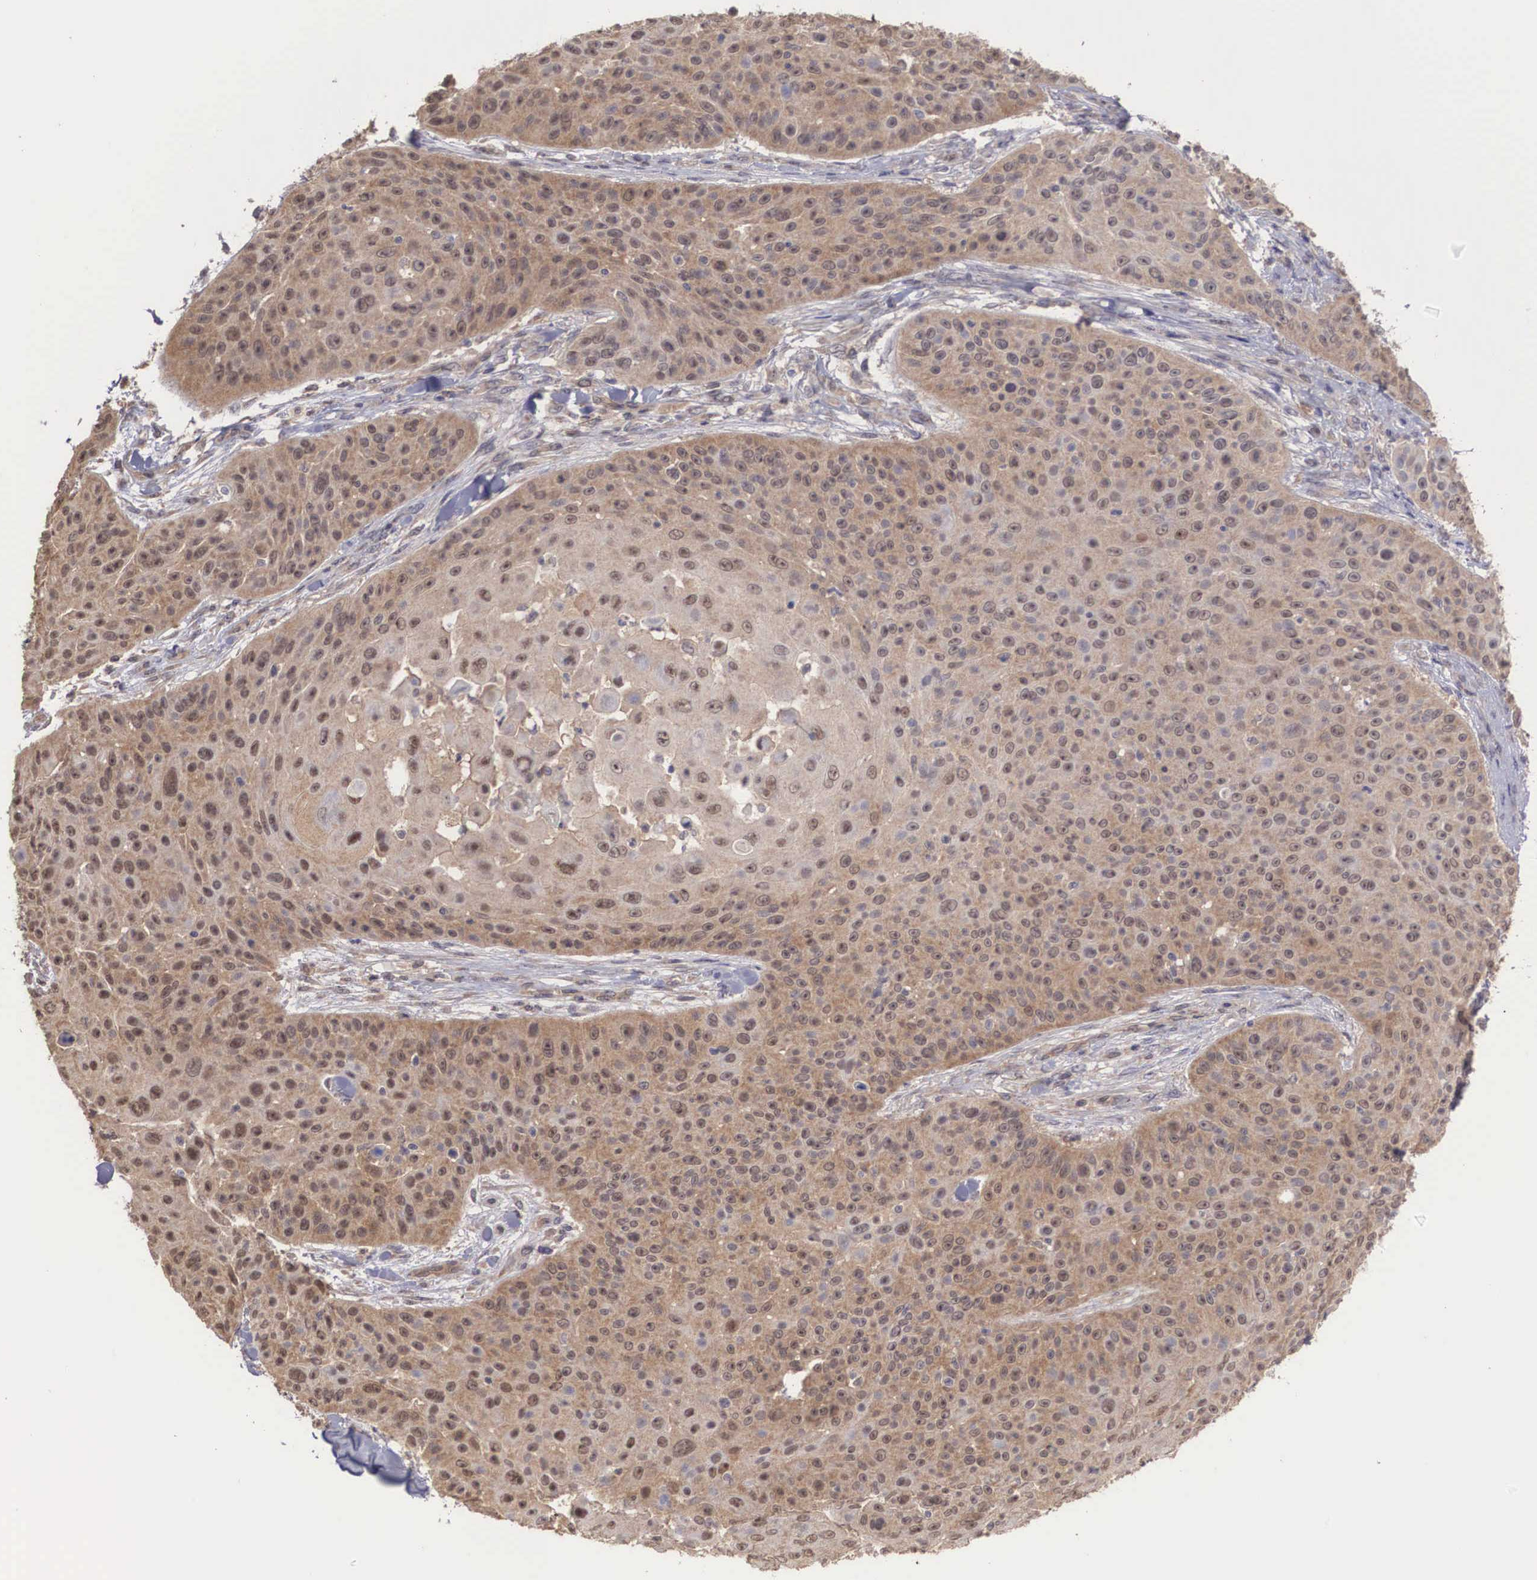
{"staining": {"intensity": "moderate", "quantity": ">75%", "location": "cytoplasmic/membranous,nuclear"}, "tissue": "skin cancer", "cell_type": "Tumor cells", "image_type": "cancer", "snomed": [{"axis": "morphology", "description": "Squamous cell carcinoma, NOS"}, {"axis": "topography", "description": "Skin"}], "caption": "The immunohistochemical stain highlights moderate cytoplasmic/membranous and nuclear expression in tumor cells of skin cancer (squamous cell carcinoma) tissue.", "gene": "DNAJB7", "patient": {"sex": "male", "age": 82}}